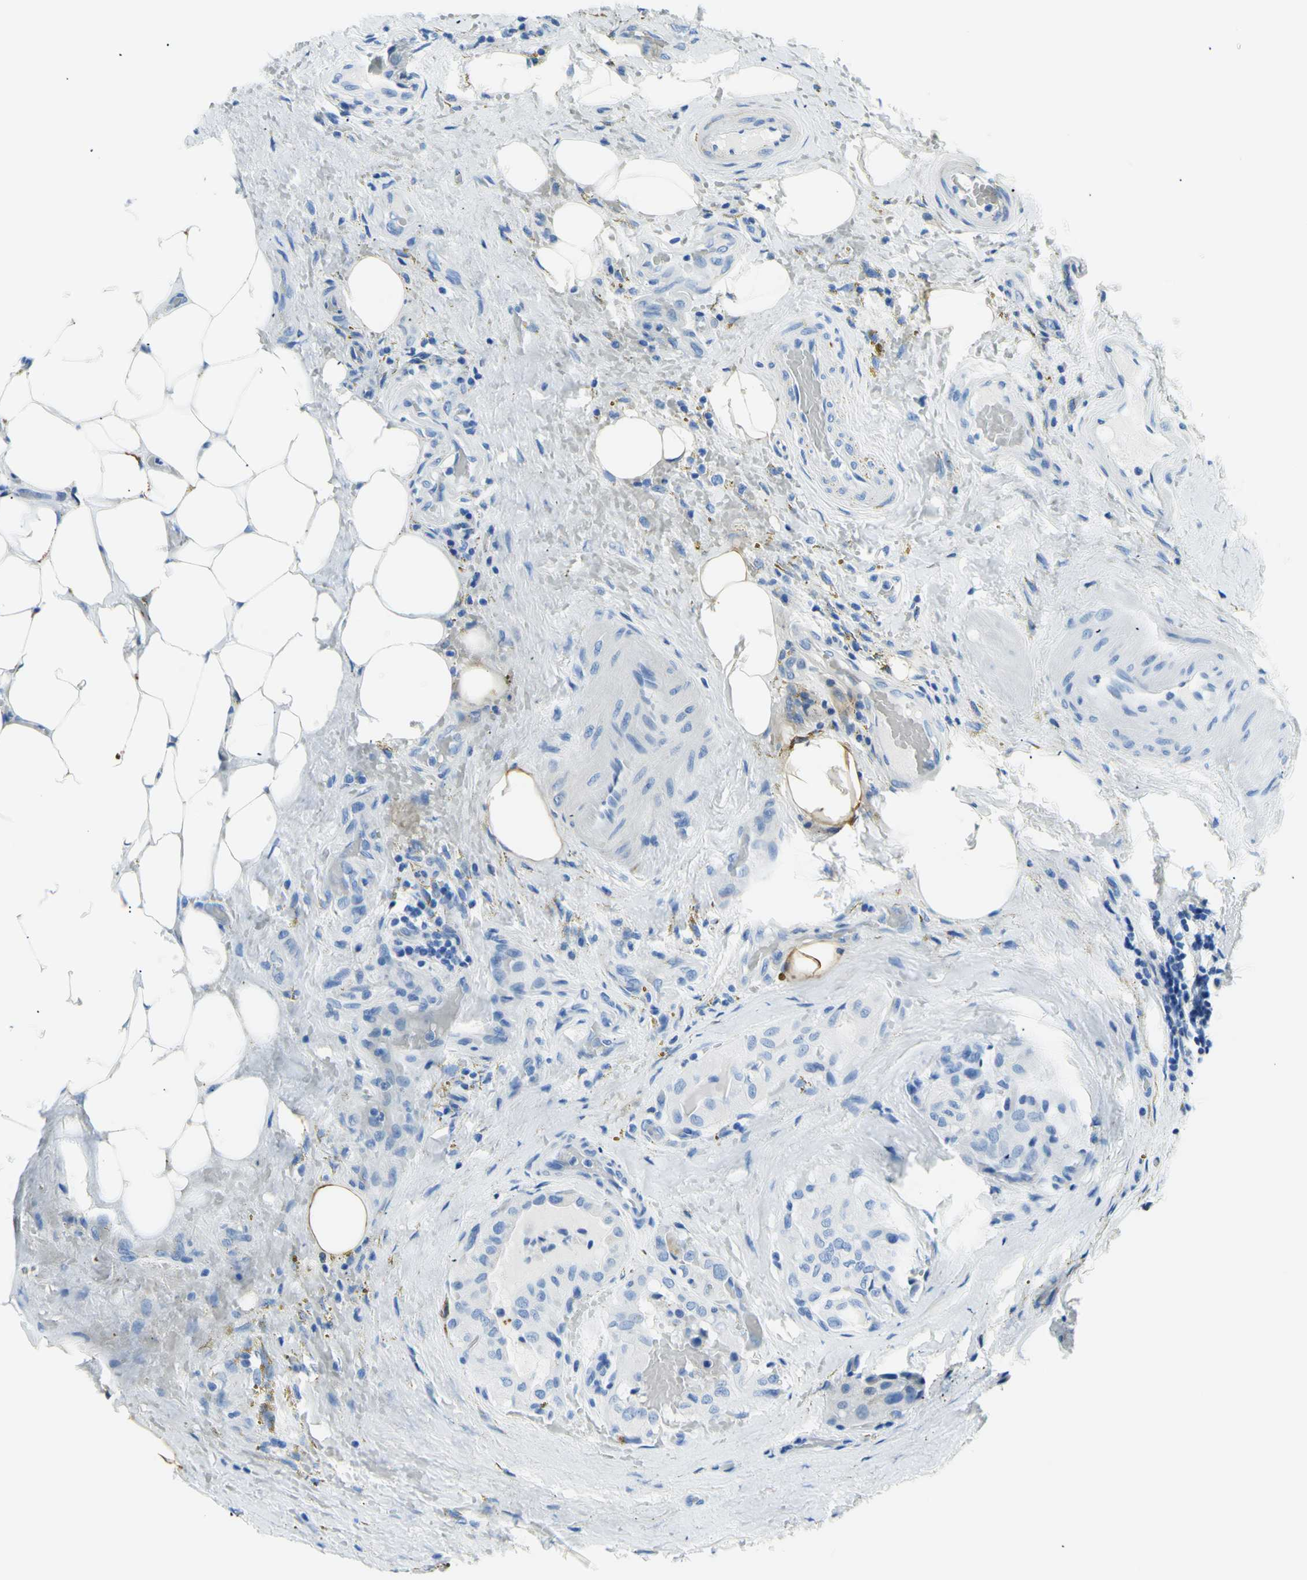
{"staining": {"intensity": "negative", "quantity": "none", "location": "none"}, "tissue": "thyroid cancer", "cell_type": "Tumor cells", "image_type": "cancer", "snomed": [{"axis": "morphology", "description": "Papillary adenocarcinoma, NOS"}, {"axis": "topography", "description": "Thyroid gland"}], "caption": "Papillary adenocarcinoma (thyroid) was stained to show a protein in brown. There is no significant expression in tumor cells.", "gene": "MYH2", "patient": {"sex": "male", "age": 77}}